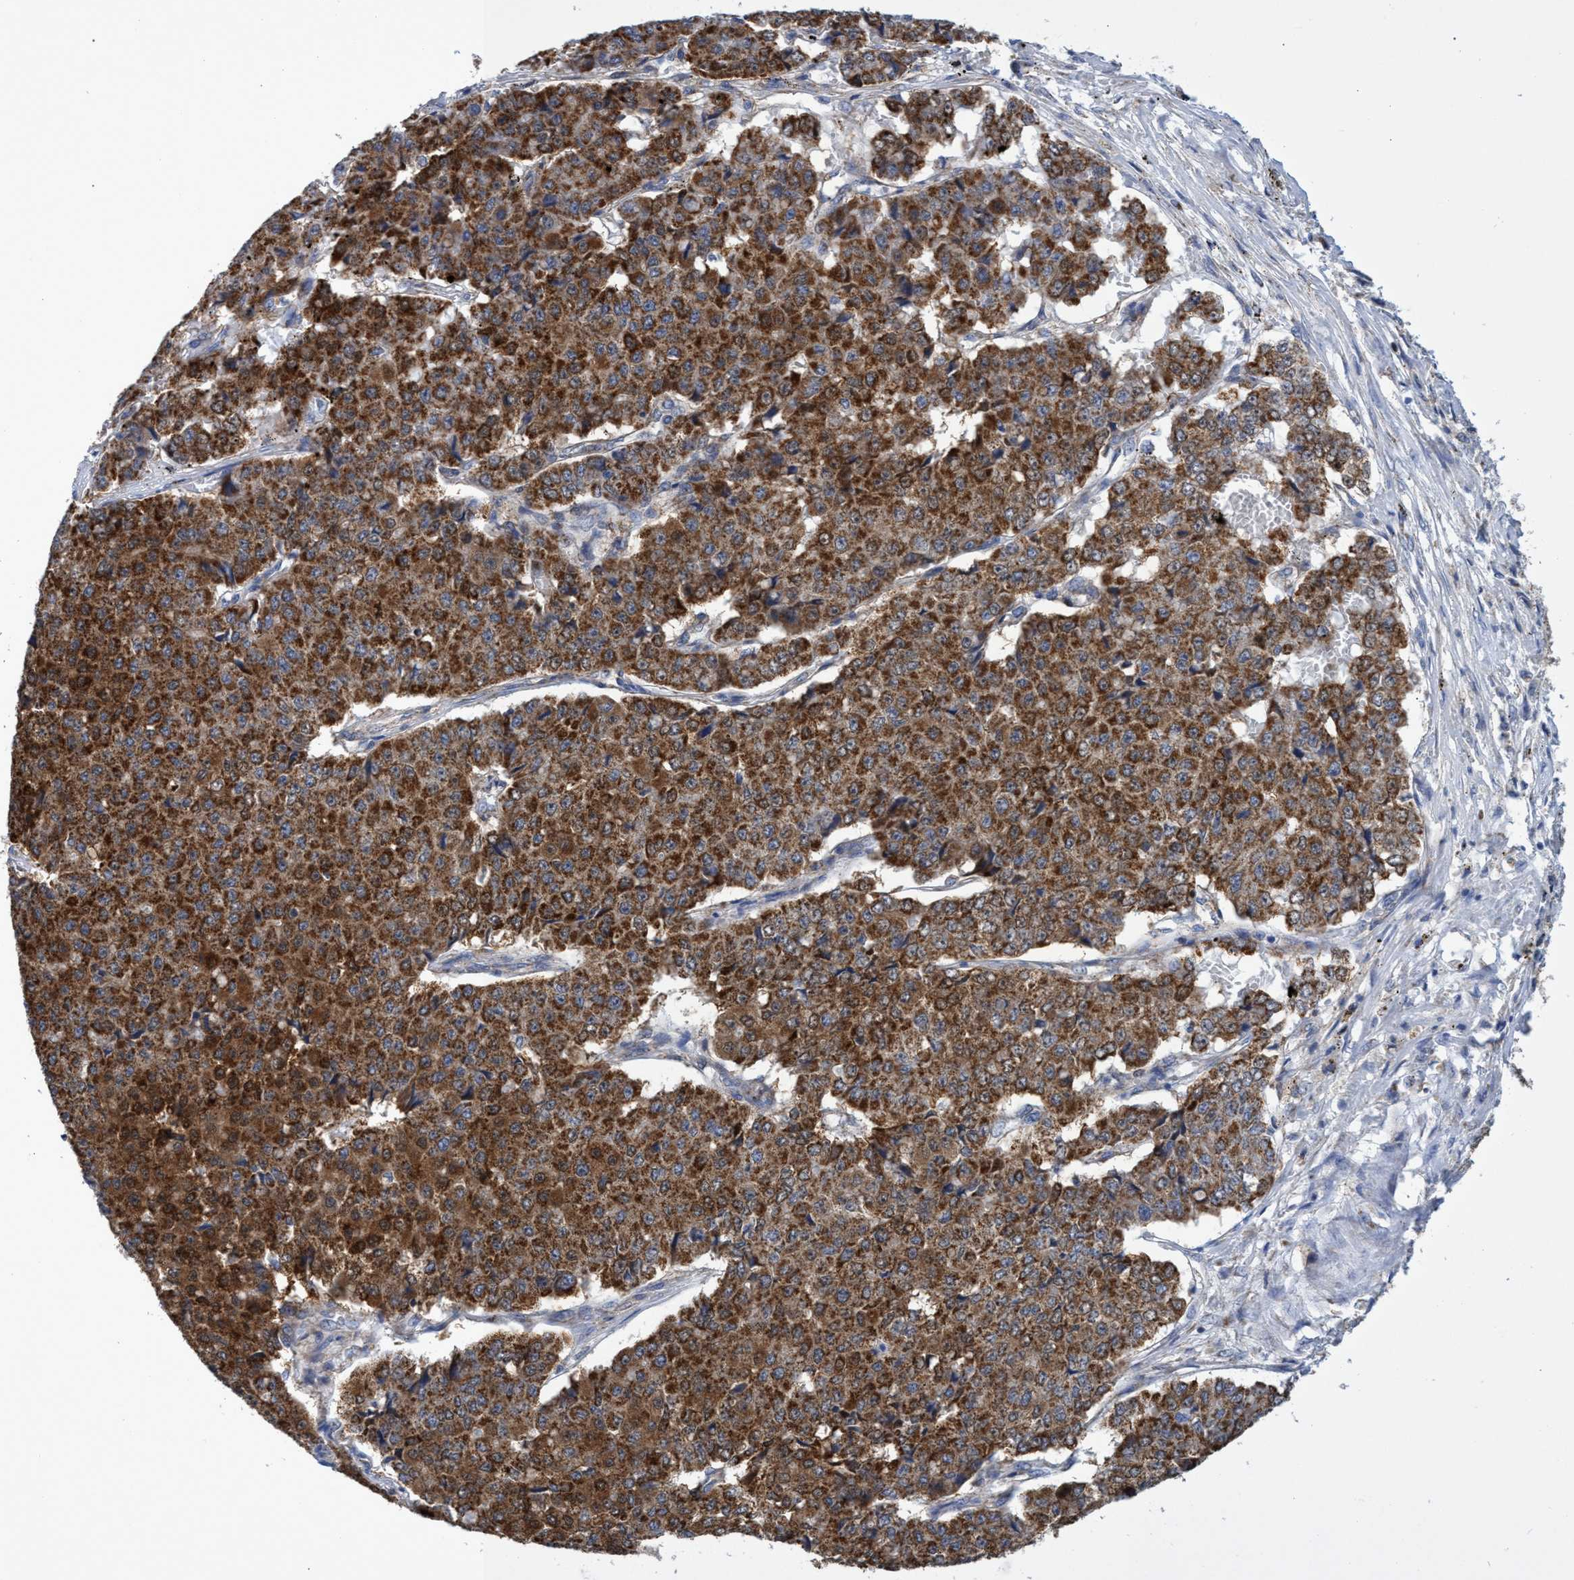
{"staining": {"intensity": "strong", "quantity": ">75%", "location": "cytoplasmic/membranous"}, "tissue": "pancreatic cancer", "cell_type": "Tumor cells", "image_type": "cancer", "snomed": [{"axis": "morphology", "description": "Adenocarcinoma, NOS"}, {"axis": "topography", "description": "Pancreas"}], "caption": "Tumor cells demonstrate high levels of strong cytoplasmic/membranous staining in approximately >75% of cells in pancreatic adenocarcinoma.", "gene": "CRYZ", "patient": {"sex": "male", "age": 50}}